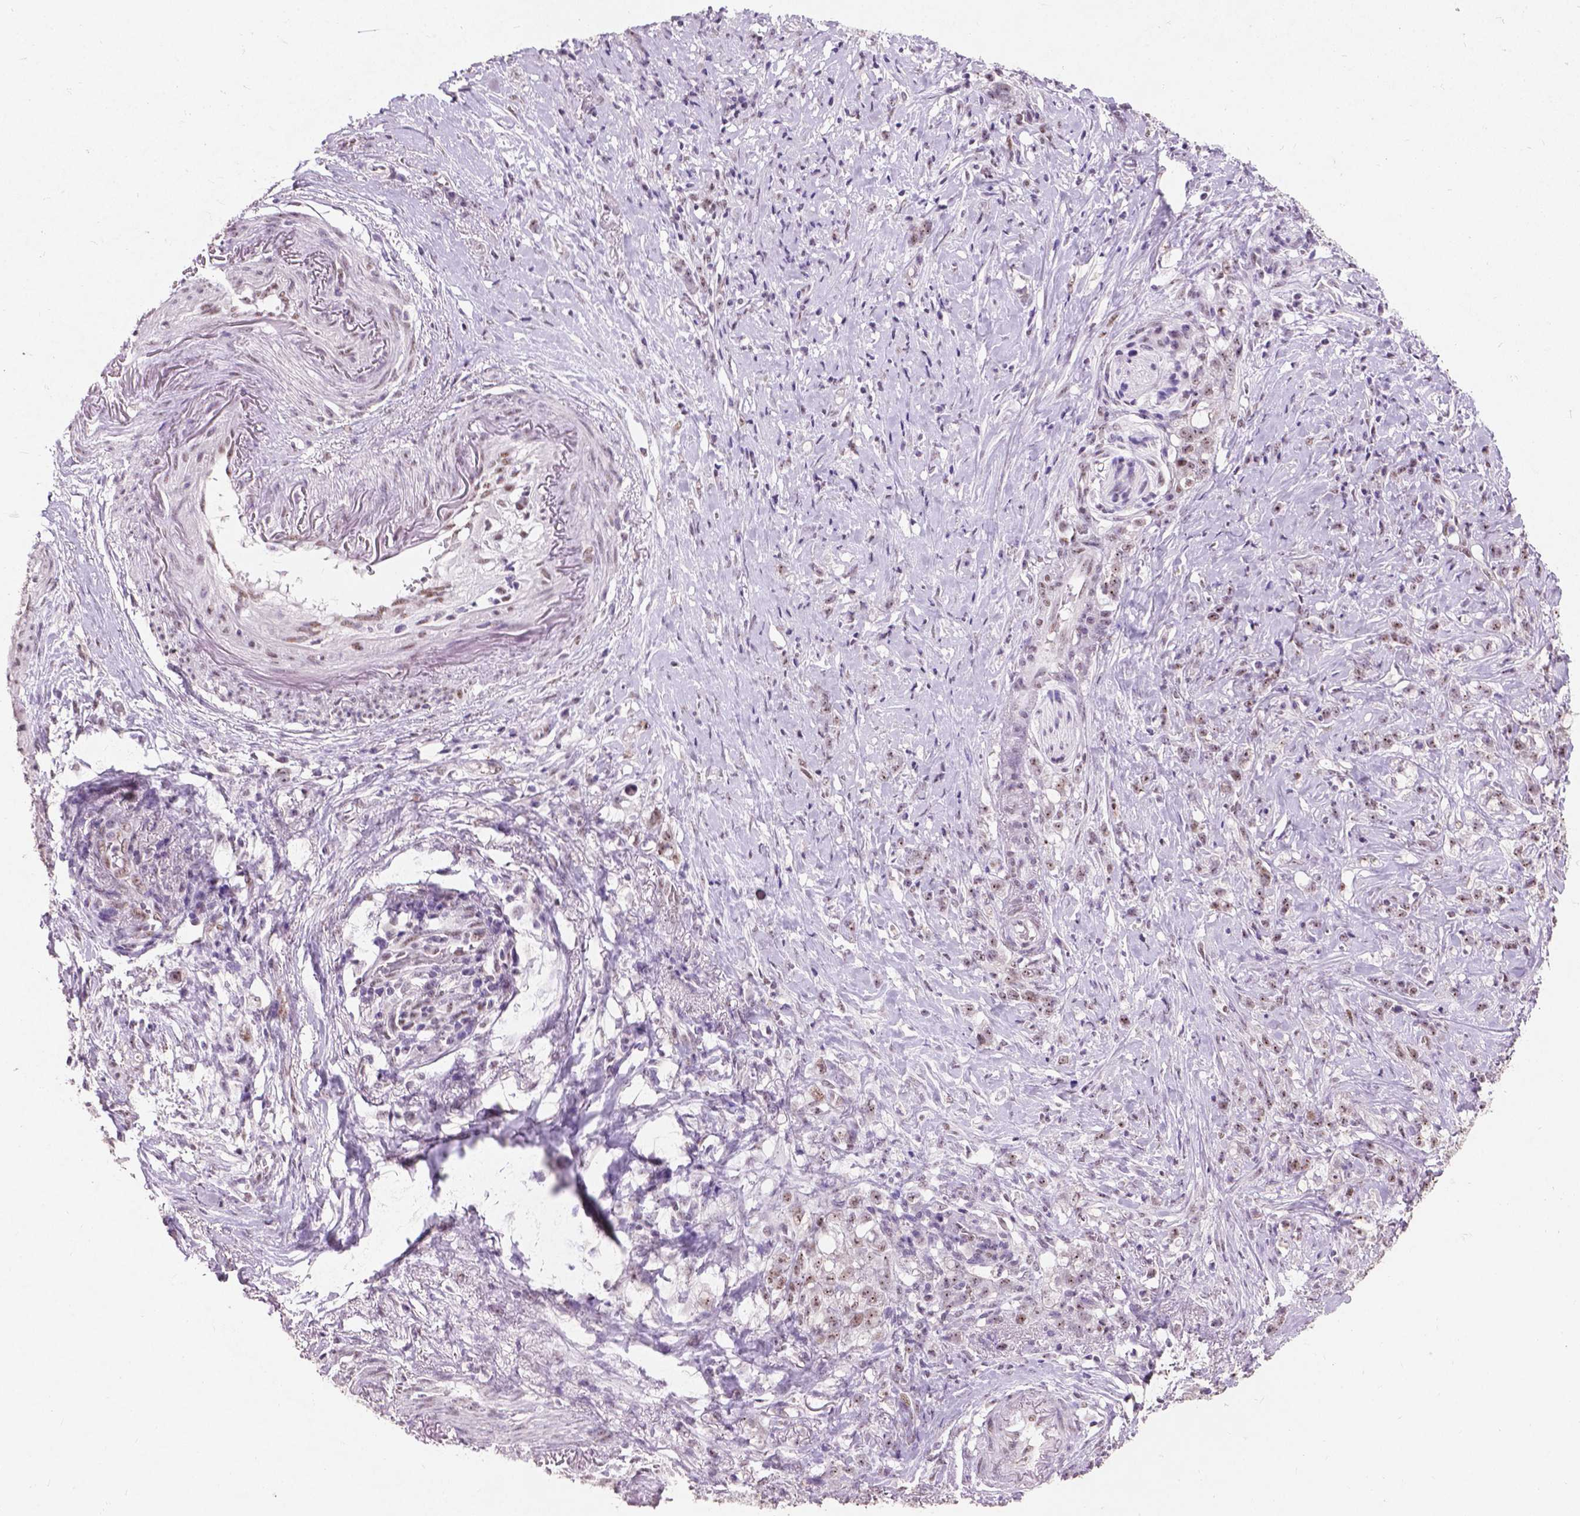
{"staining": {"intensity": "weak", "quantity": "25%-75%", "location": "nuclear"}, "tissue": "stomach cancer", "cell_type": "Tumor cells", "image_type": "cancer", "snomed": [{"axis": "morphology", "description": "Adenocarcinoma, NOS"}, {"axis": "topography", "description": "Stomach, lower"}], "caption": "Brown immunohistochemical staining in stomach cancer (adenocarcinoma) shows weak nuclear expression in approximately 25%-75% of tumor cells.", "gene": "COIL", "patient": {"sex": "male", "age": 88}}